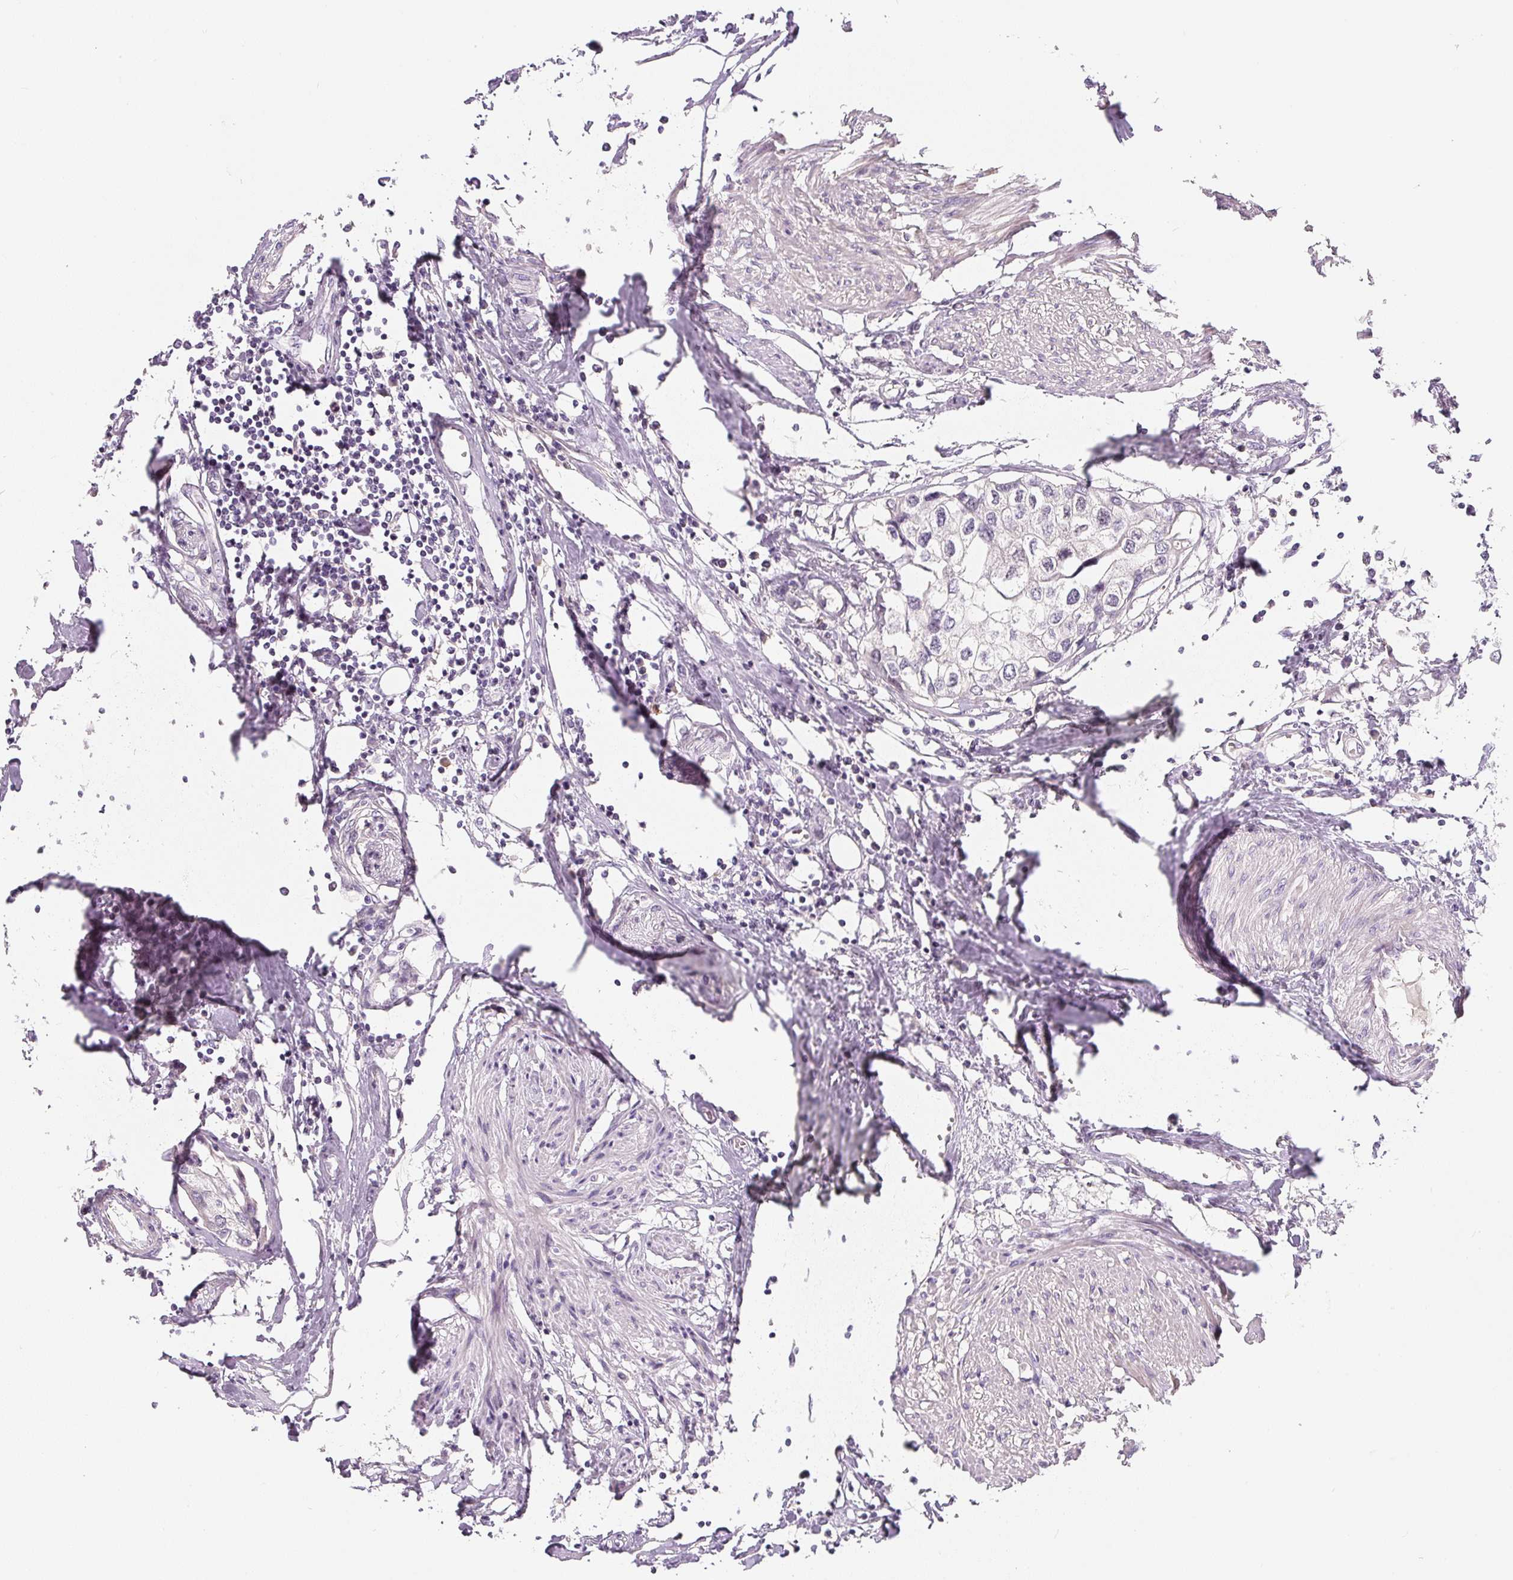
{"staining": {"intensity": "negative", "quantity": "none", "location": "none"}, "tissue": "urothelial cancer", "cell_type": "Tumor cells", "image_type": "cancer", "snomed": [{"axis": "morphology", "description": "Urothelial carcinoma, High grade"}, {"axis": "topography", "description": "Urinary bladder"}], "caption": "A photomicrograph of high-grade urothelial carcinoma stained for a protein demonstrates no brown staining in tumor cells. The staining was performed using DAB (3,3'-diaminobenzidine) to visualize the protein expression in brown, while the nuclei were stained in blue with hematoxylin (Magnification: 20x).", "gene": "PWWP3B", "patient": {"sex": "male", "age": 64}}